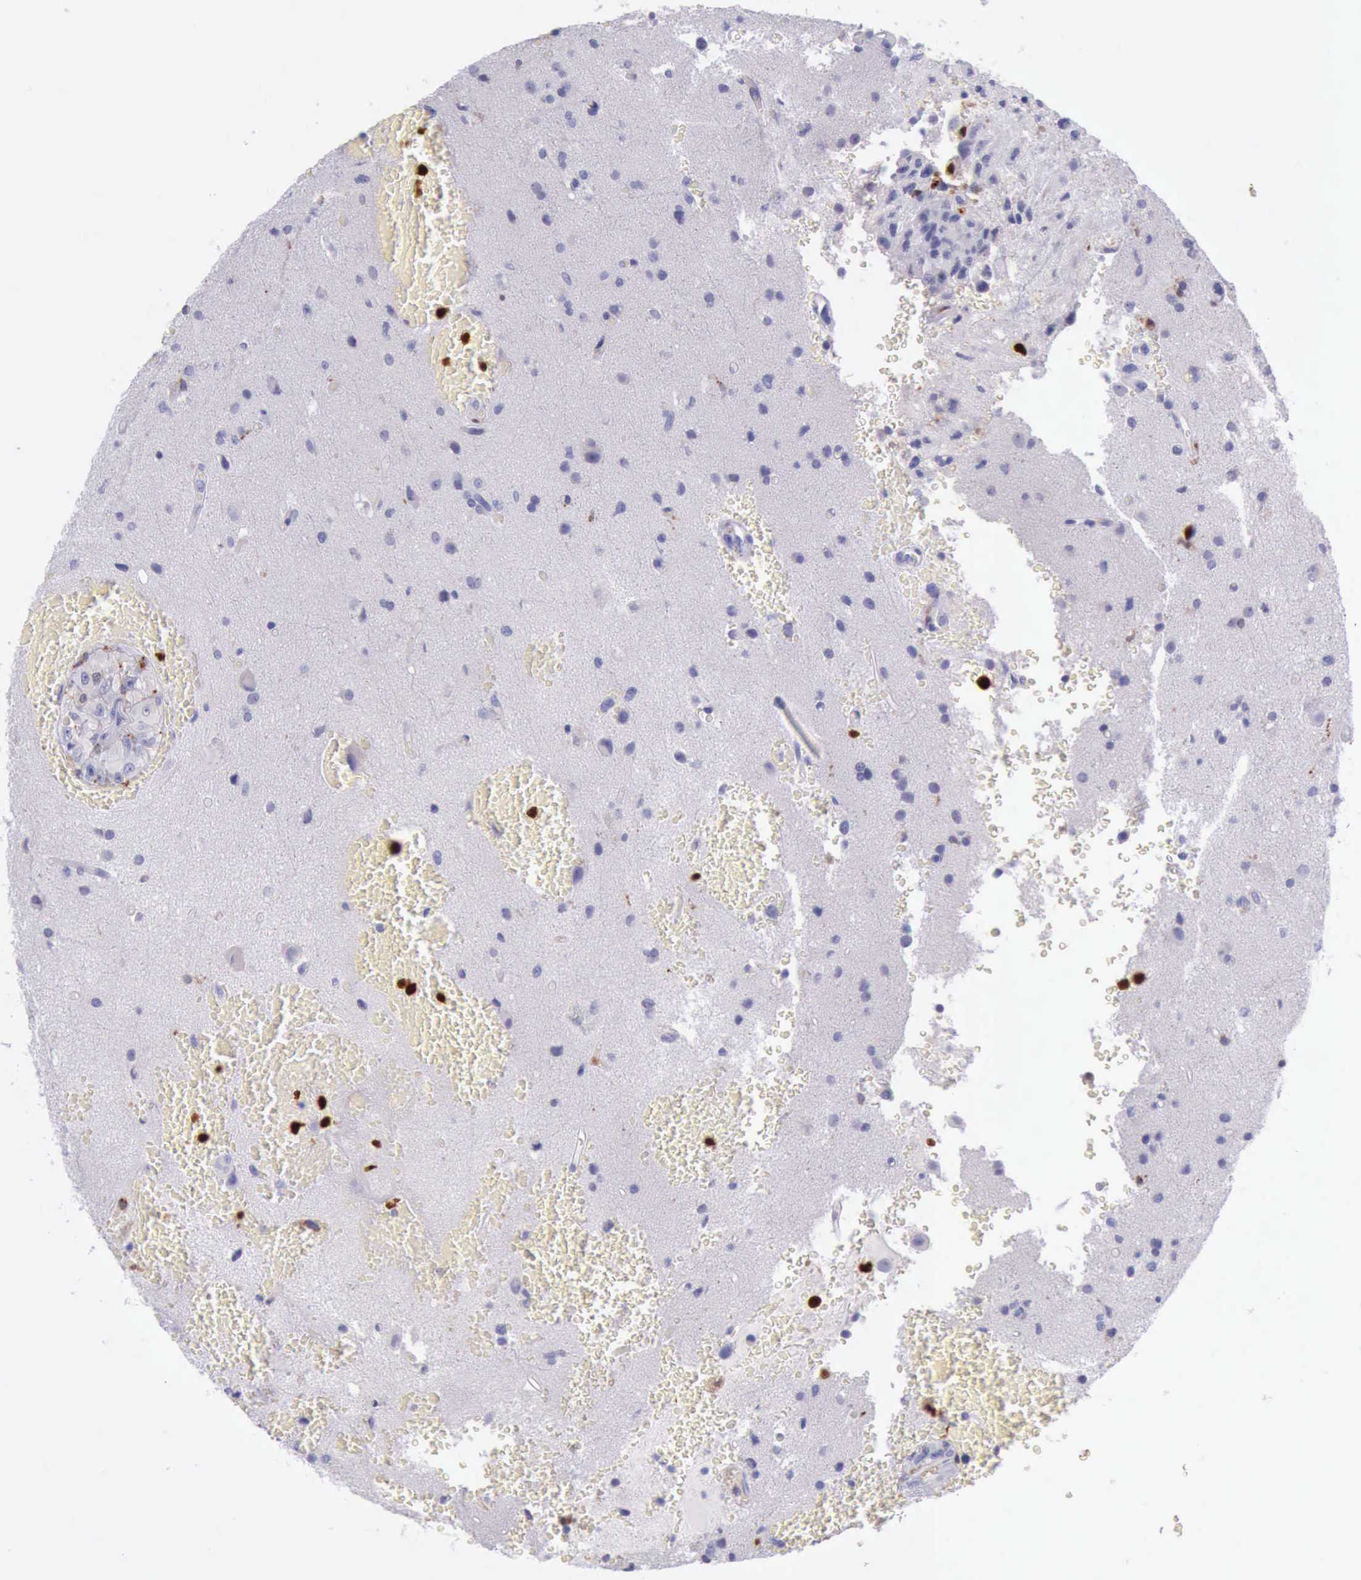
{"staining": {"intensity": "negative", "quantity": "none", "location": "none"}, "tissue": "glioma", "cell_type": "Tumor cells", "image_type": "cancer", "snomed": [{"axis": "morphology", "description": "Glioma, malignant, High grade"}, {"axis": "topography", "description": "Brain"}], "caption": "The IHC histopathology image has no significant expression in tumor cells of glioma tissue. Brightfield microscopy of IHC stained with DAB (3,3'-diaminobenzidine) (brown) and hematoxylin (blue), captured at high magnification.", "gene": "CSTA", "patient": {"sex": "male", "age": 48}}